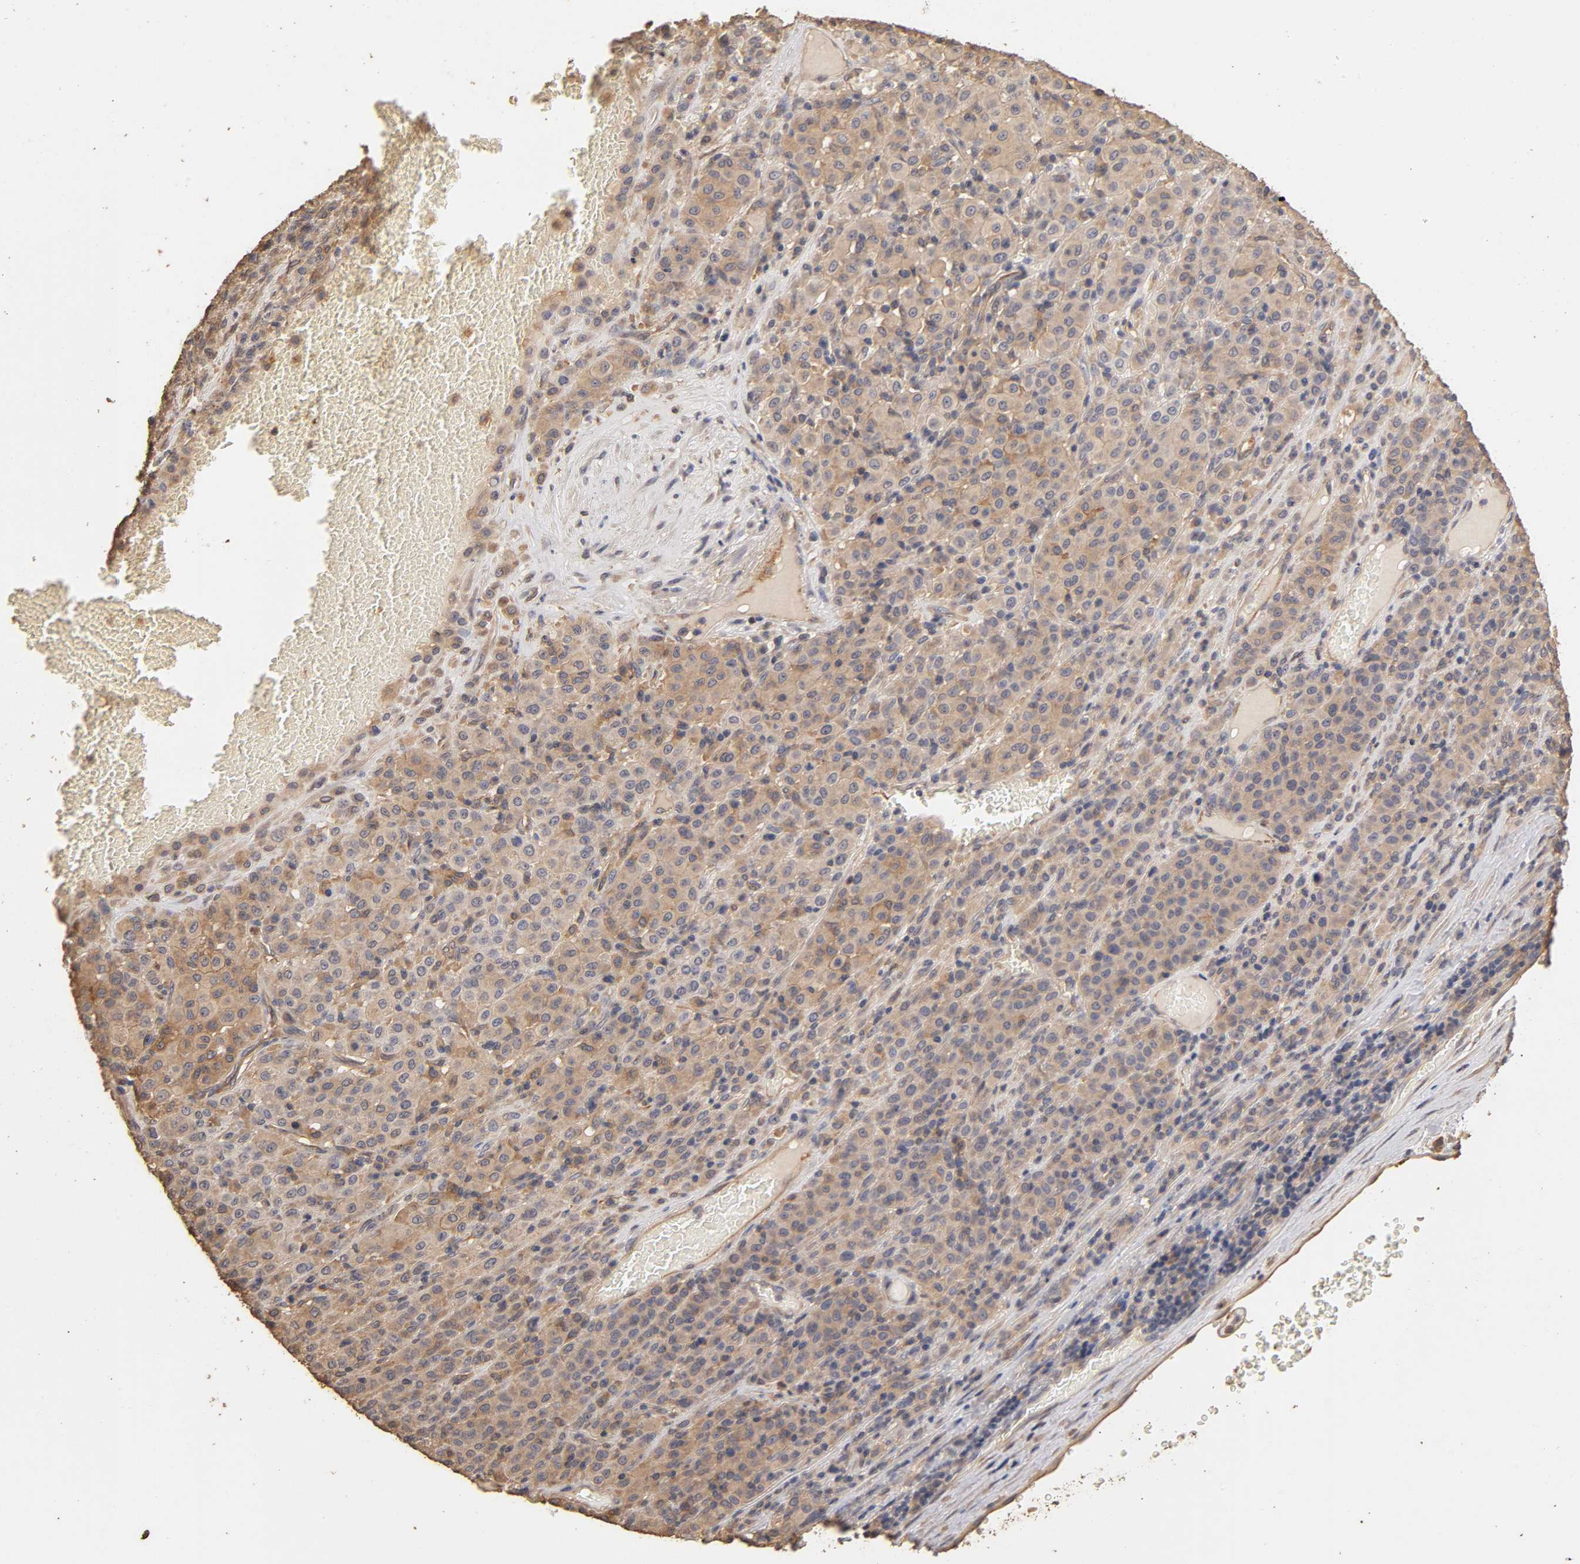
{"staining": {"intensity": "moderate", "quantity": ">75%", "location": "cytoplasmic/membranous"}, "tissue": "melanoma", "cell_type": "Tumor cells", "image_type": "cancer", "snomed": [{"axis": "morphology", "description": "Malignant melanoma, Metastatic site"}, {"axis": "topography", "description": "Pancreas"}], "caption": "Malignant melanoma (metastatic site) stained with a brown dye exhibits moderate cytoplasmic/membranous positive expression in approximately >75% of tumor cells.", "gene": "VSIG4", "patient": {"sex": "female", "age": 30}}